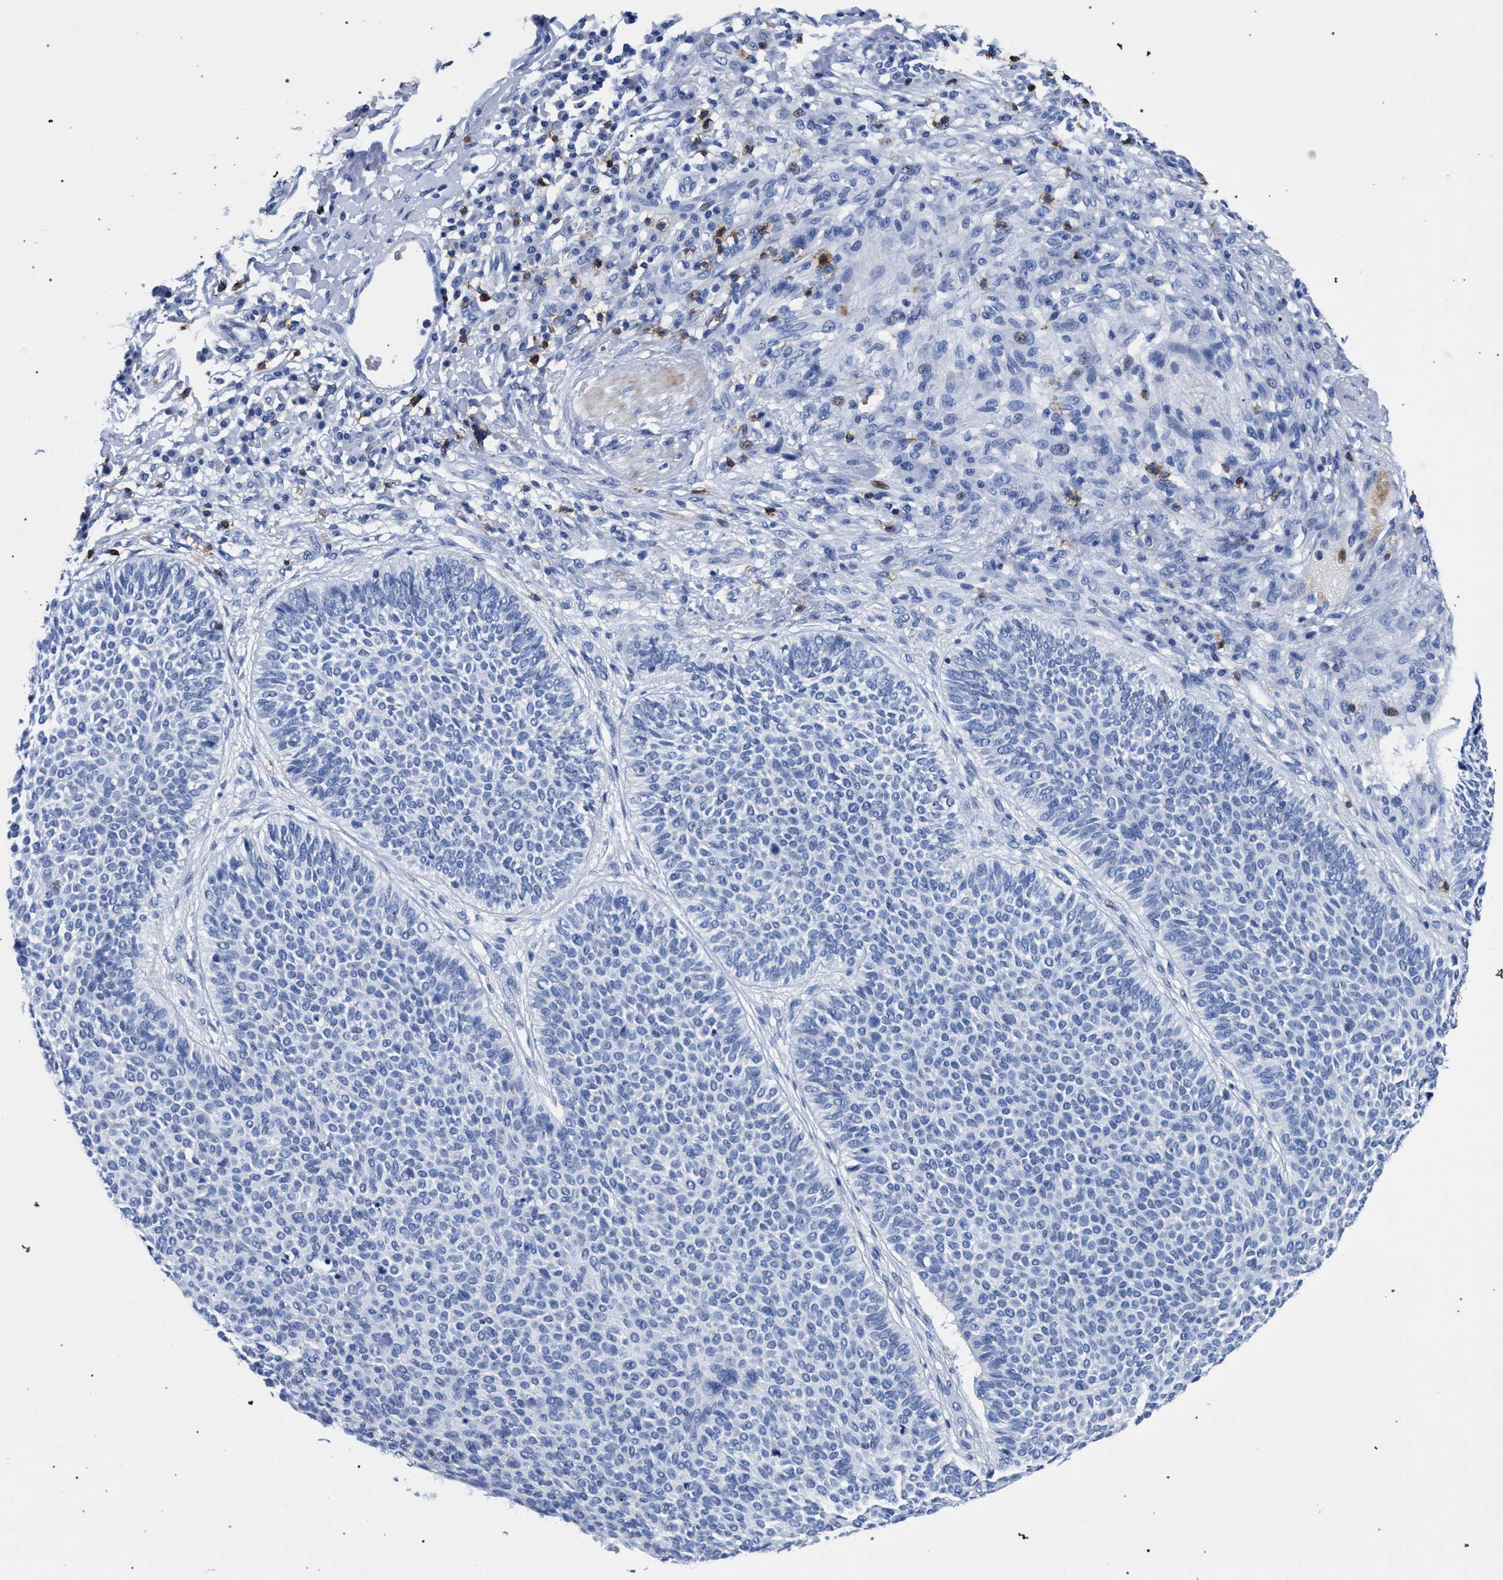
{"staining": {"intensity": "negative", "quantity": "none", "location": "none"}, "tissue": "skin cancer", "cell_type": "Tumor cells", "image_type": "cancer", "snomed": [{"axis": "morphology", "description": "Normal tissue, NOS"}, {"axis": "morphology", "description": "Basal cell carcinoma"}, {"axis": "topography", "description": "Skin"}], "caption": "Tumor cells show no significant expression in skin basal cell carcinoma.", "gene": "KLRK1", "patient": {"sex": "male", "age": 52}}